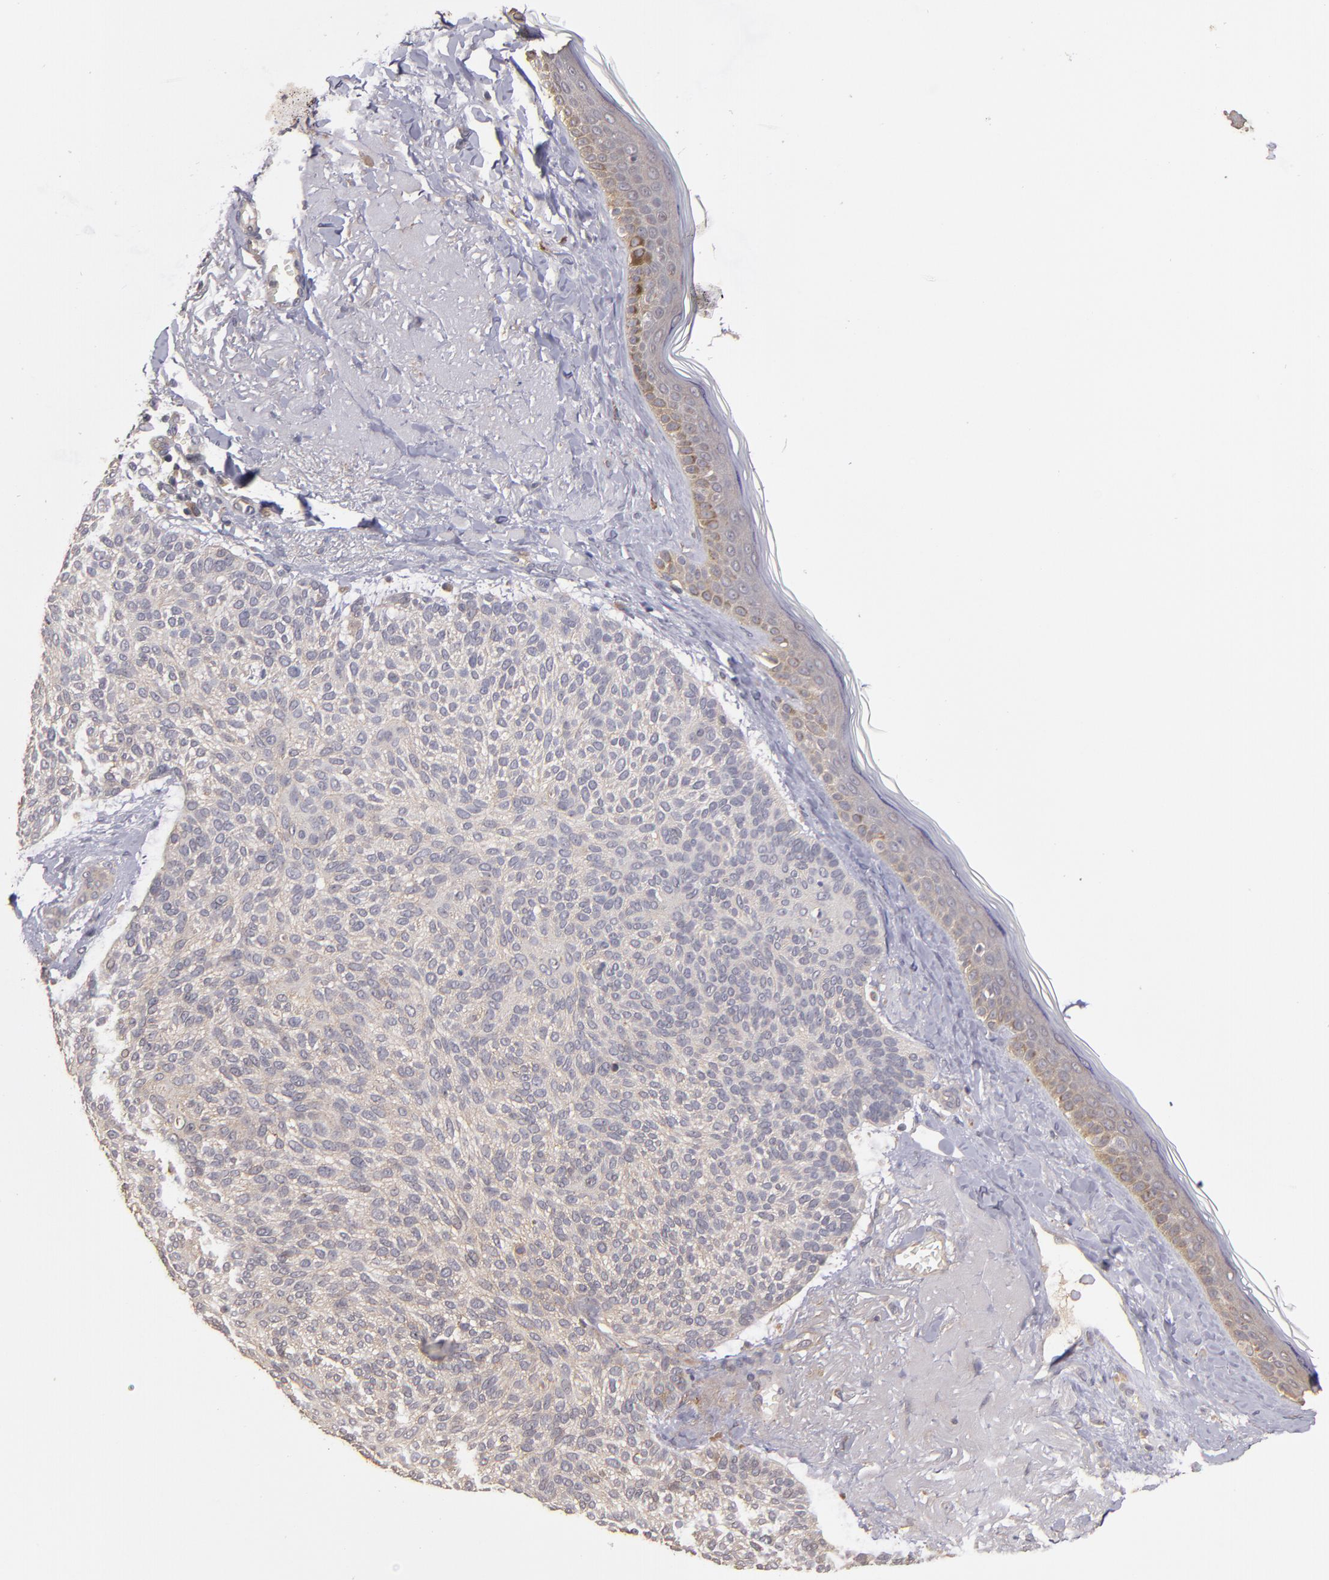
{"staining": {"intensity": "weak", "quantity": ">75%", "location": "cytoplasmic/membranous"}, "tissue": "skin cancer", "cell_type": "Tumor cells", "image_type": "cancer", "snomed": [{"axis": "morphology", "description": "Normal tissue, NOS"}, {"axis": "morphology", "description": "Basal cell carcinoma"}, {"axis": "topography", "description": "Skin"}], "caption": "There is low levels of weak cytoplasmic/membranous staining in tumor cells of skin basal cell carcinoma, as demonstrated by immunohistochemical staining (brown color).", "gene": "CTSO", "patient": {"sex": "female", "age": 70}}